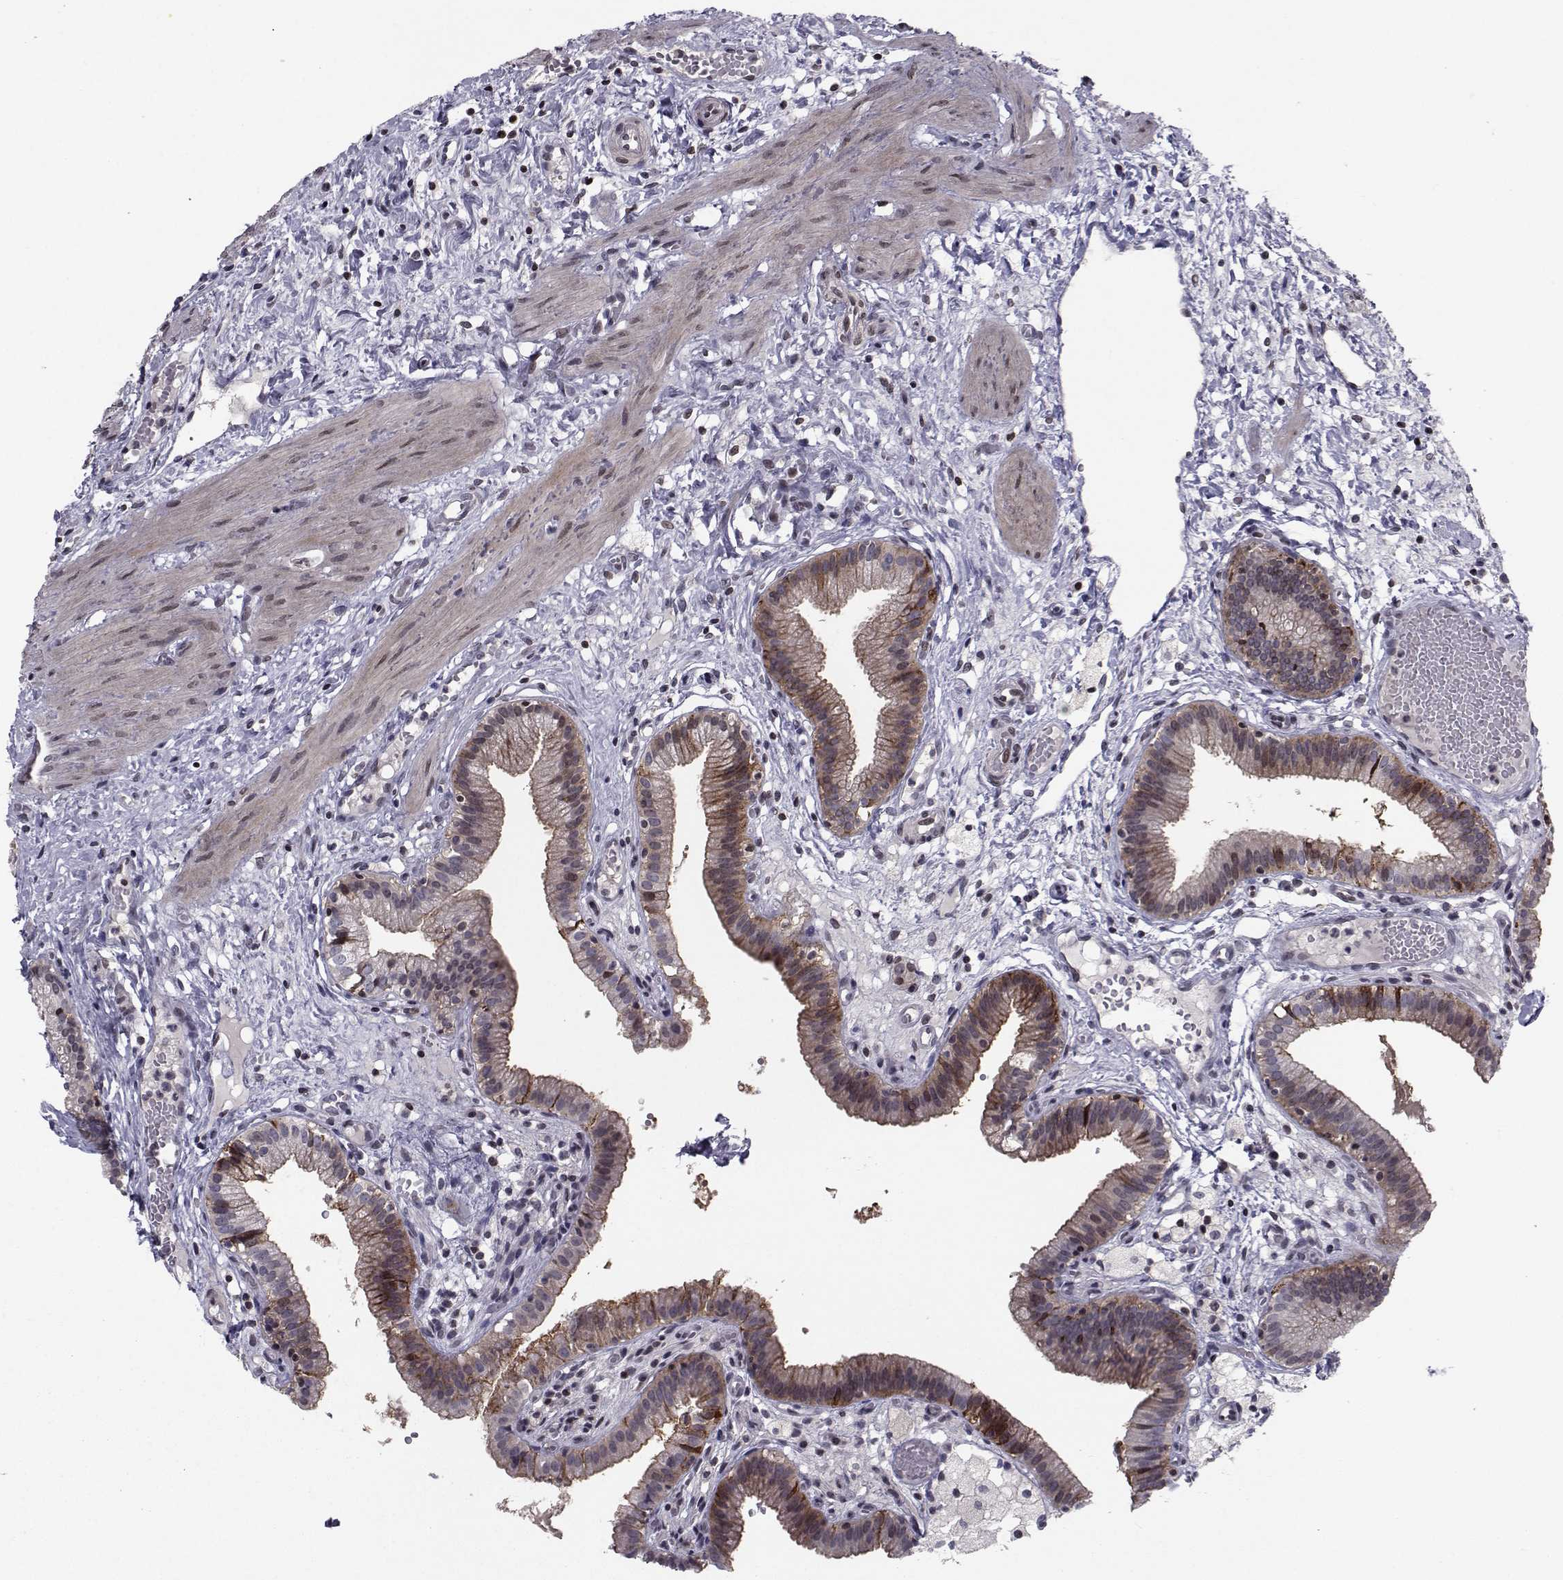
{"staining": {"intensity": "strong", "quantity": "25%-75%", "location": "cytoplasmic/membranous"}, "tissue": "gallbladder", "cell_type": "Glandular cells", "image_type": "normal", "snomed": [{"axis": "morphology", "description": "Normal tissue, NOS"}, {"axis": "topography", "description": "Gallbladder"}], "caption": "IHC (DAB (3,3'-diaminobenzidine)) staining of benign gallbladder exhibits strong cytoplasmic/membranous protein staining in about 25%-75% of glandular cells.", "gene": "PCP4L1", "patient": {"sex": "female", "age": 24}}